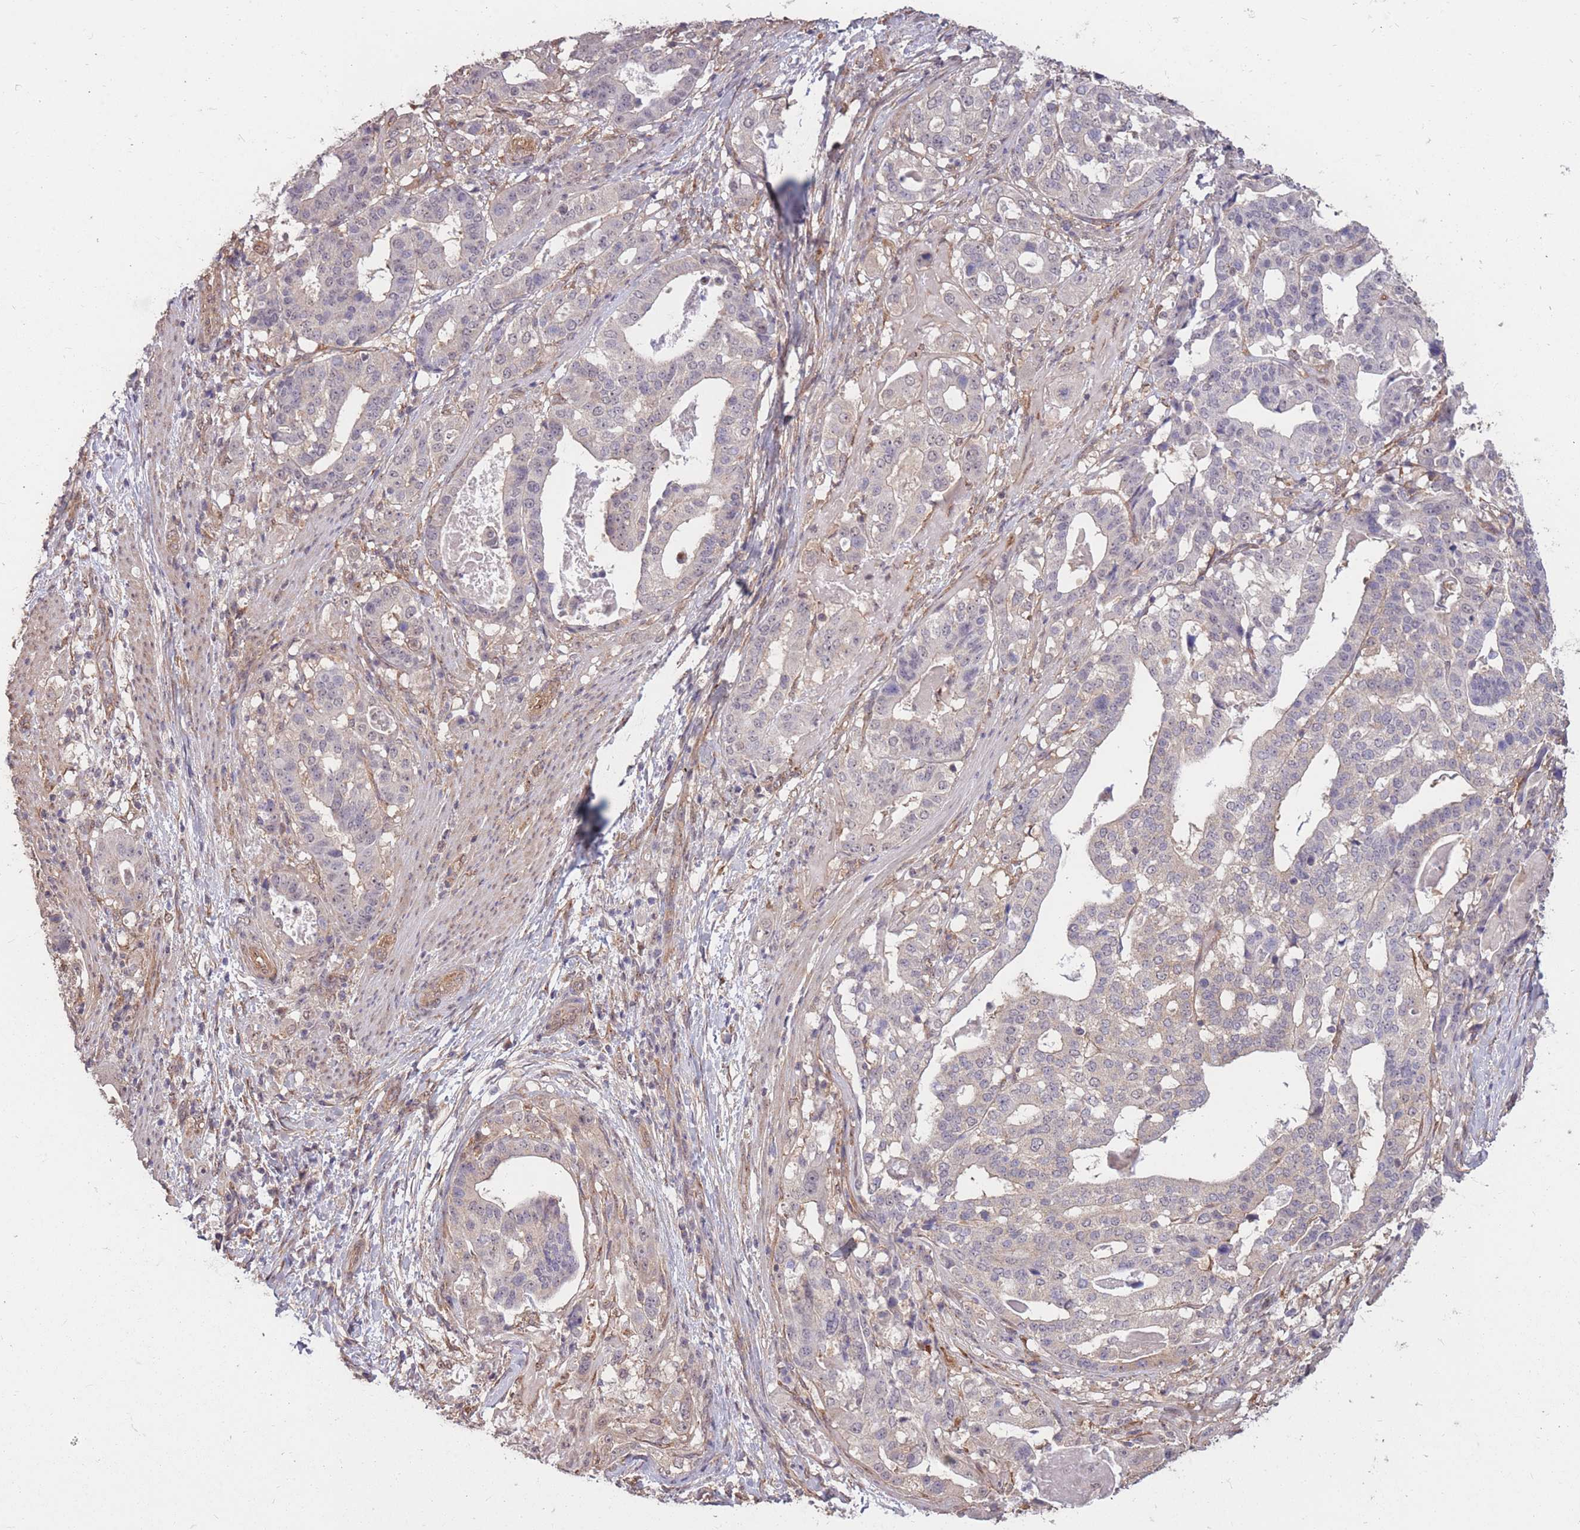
{"staining": {"intensity": "negative", "quantity": "none", "location": "none"}, "tissue": "stomach cancer", "cell_type": "Tumor cells", "image_type": "cancer", "snomed": [{"axis": "morphology", "description": "Adenocarcinoma, NOS"}, {"axis": "topography", "description": "Stomach"}], "caption": "Immunohistochemistry image of adenocarcinoma (stomach) stained for a protein (brown), which exhibits no expression in tumor cells. (DAB IHC with hematoxylin counter stain).", "gene": "DYNC1LI2", "patient": {"sex": "male", "age": 48}}